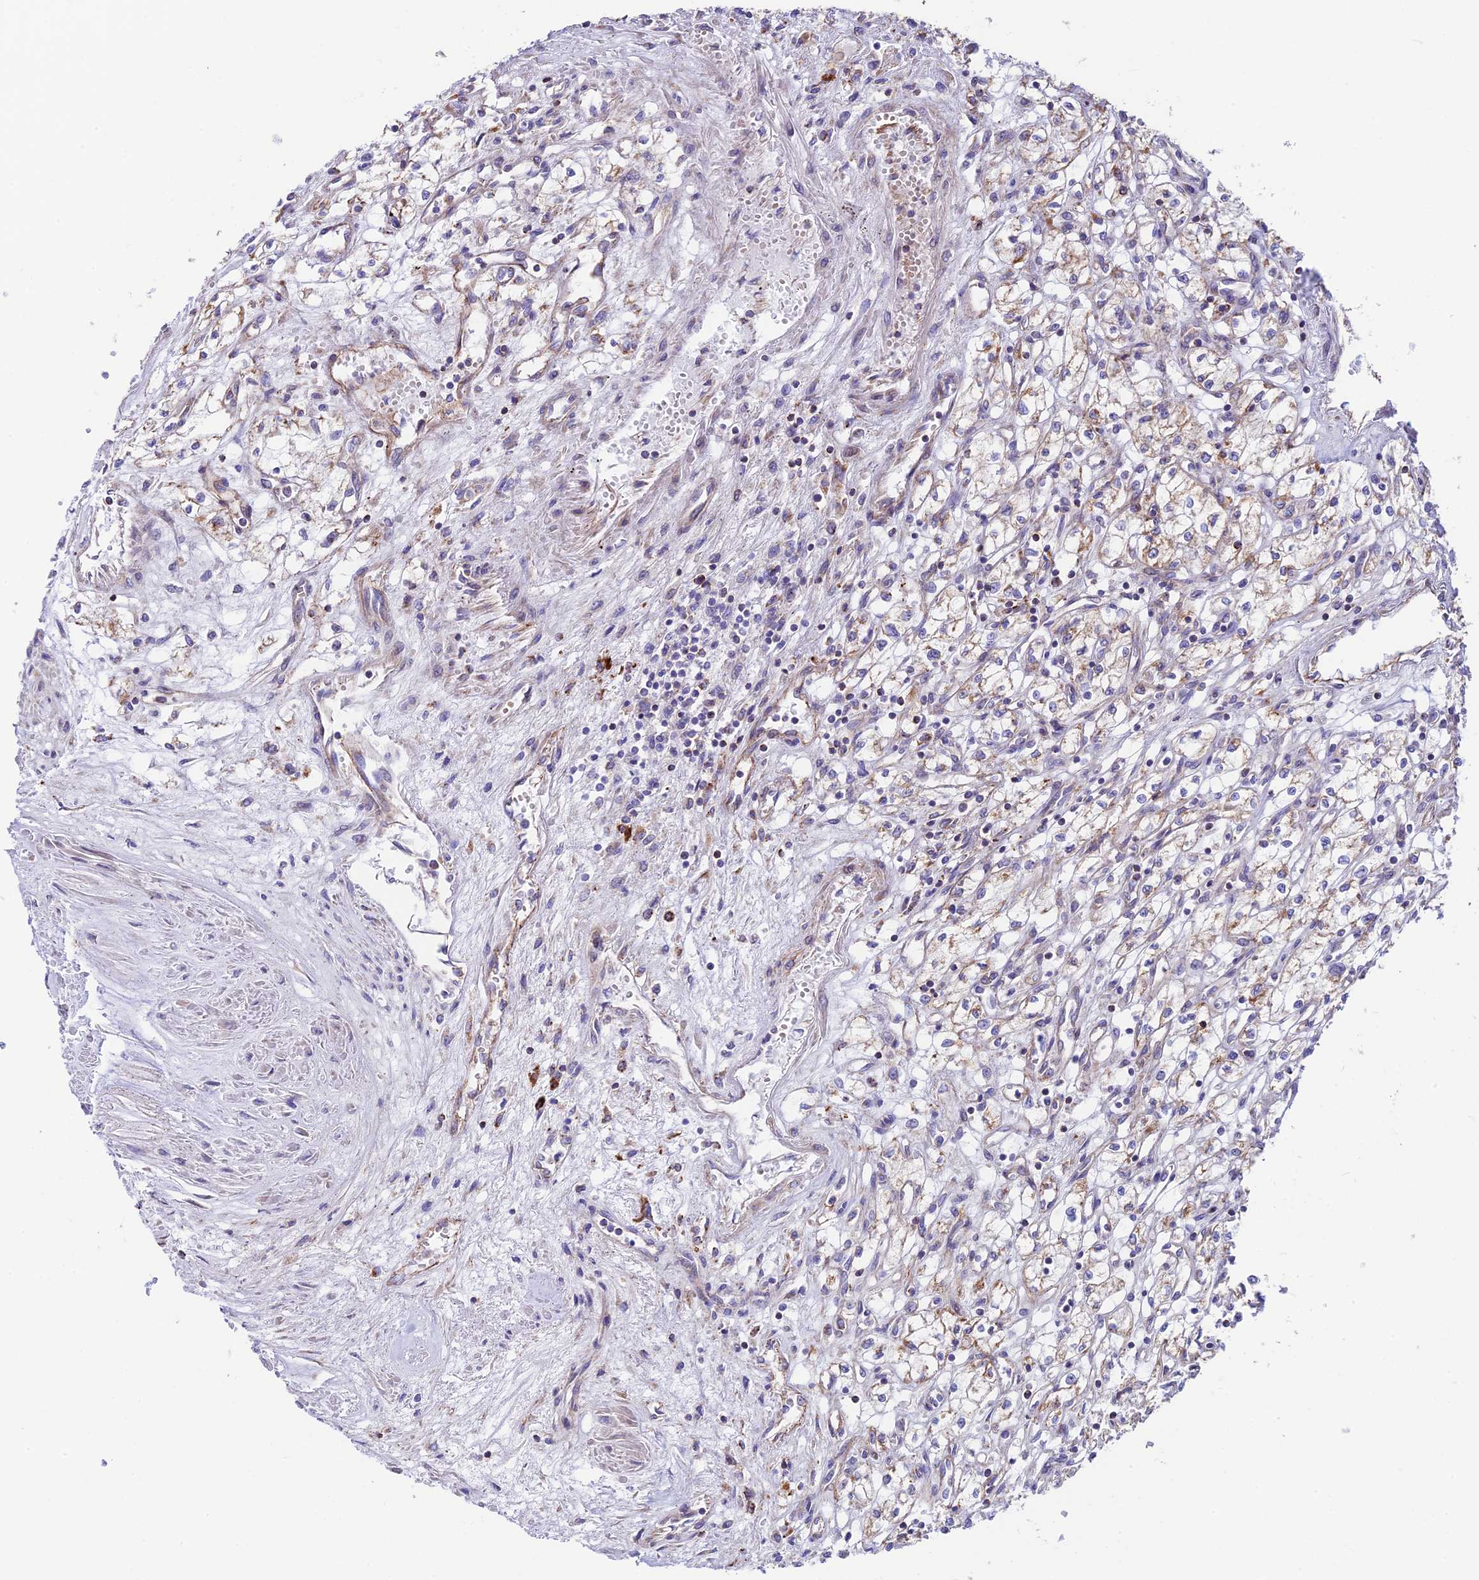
{"staining": {"intensity": "moderate", "quantity": "<25%", "location": "cytoplasmic/membranous"}, "tissue": "renal cancer", "cell_type": "Tumor cells", "image_type": "cancer", "snomed": [{"axis": "morphology", "description": "Adenocarcinoma, NOS"}, {"axis": "topography", "description": "Kidney"}], "caption": "Immunohistochemical staining of human renal adenocarcinoma demonstrates low levels of moderate cytoplasmic/membranous protein expression in about <25% of tumor cells. (IHC, brightfield microscopy, high magnification).", "gene": "VPS13C", "patient": {"sex": "male", "age": 59}}